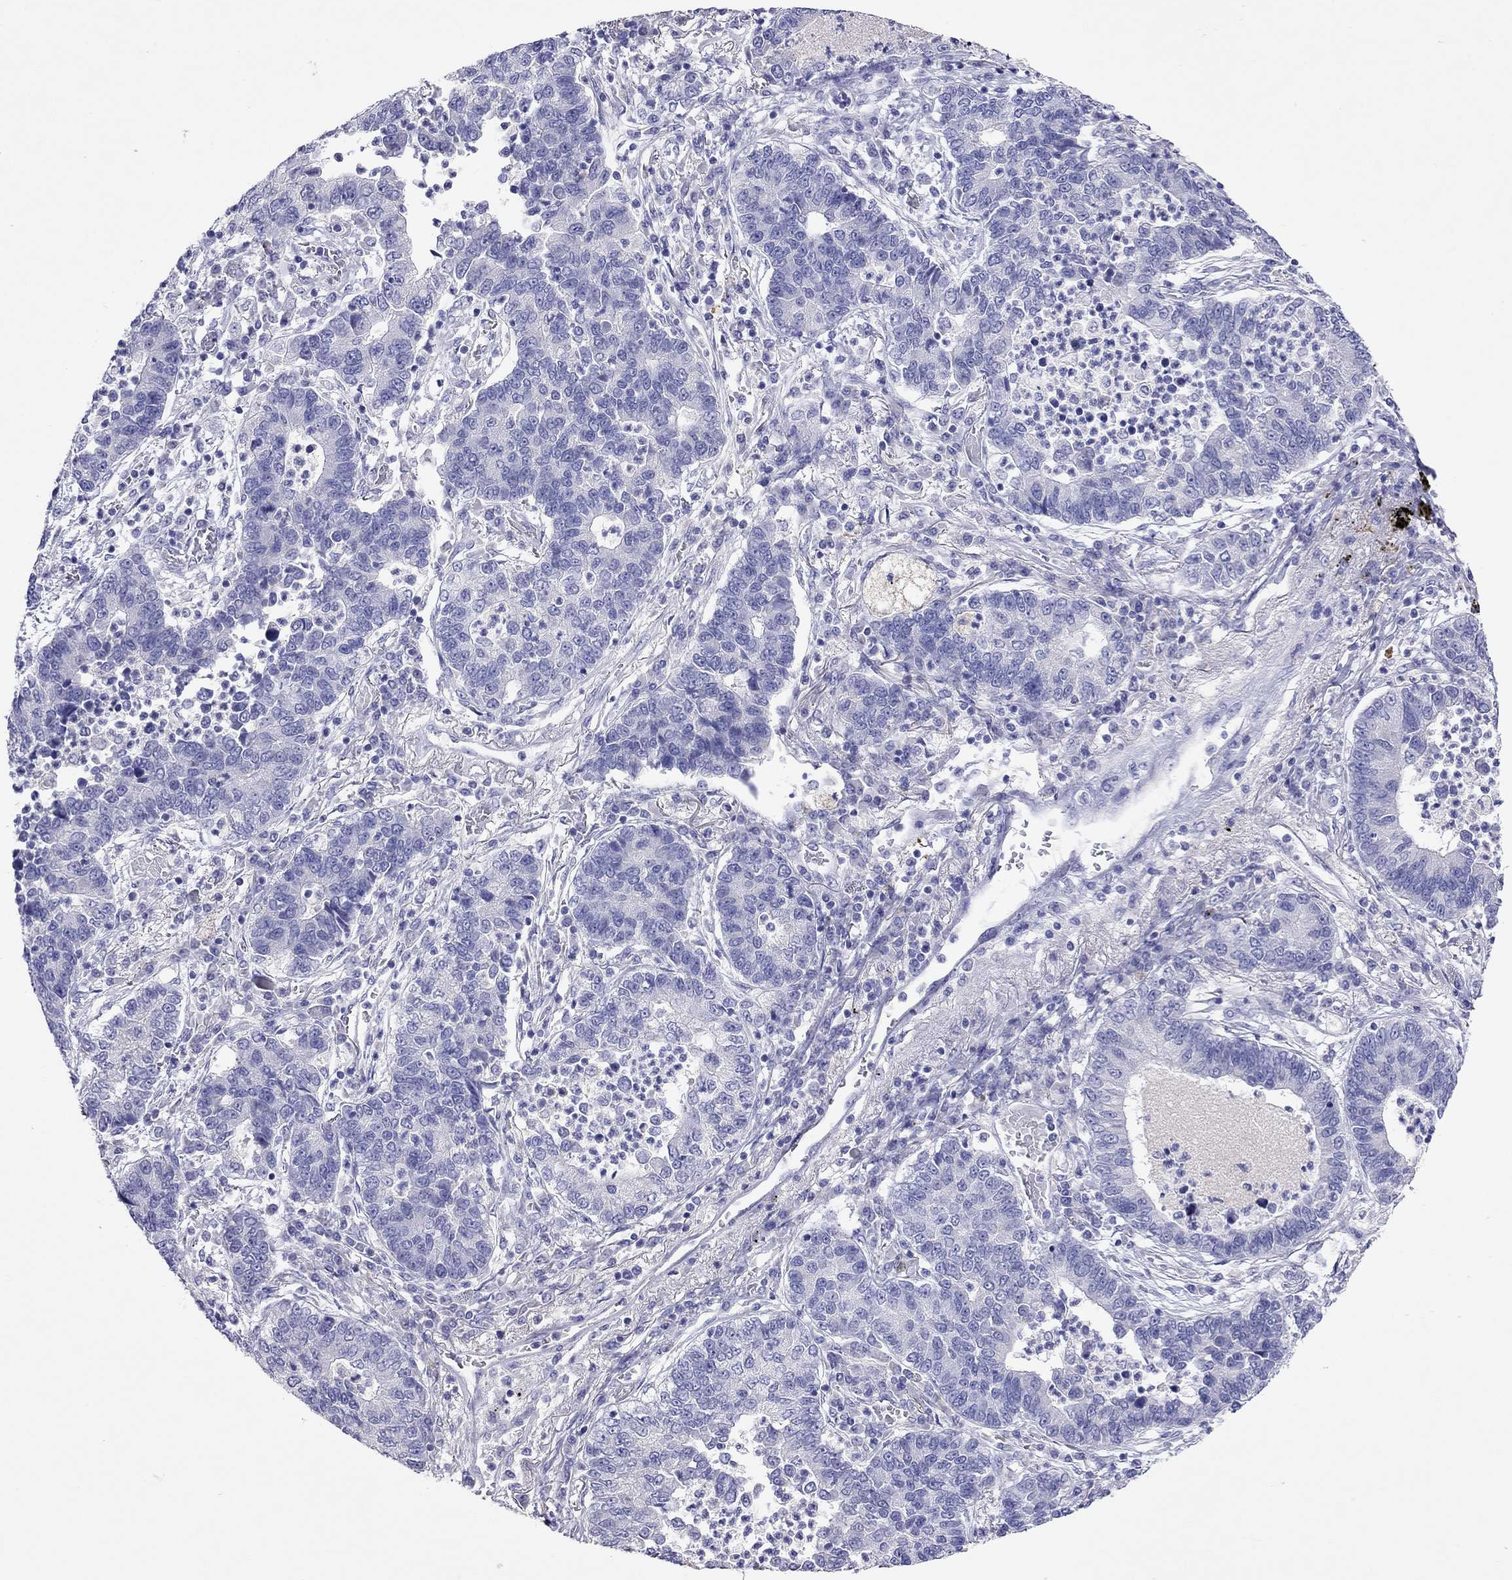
{"staining": {"intensity": "negative", "quantity": "none", "location": "none"}, "tissue": "lung cancer", "cell_type": "Tumor cells", "image_type": "cancer", "snomed": [{"axis": "morphology", "description": "Adenocarcinoma, NOS"}, {"axis": "topography", "description": "Lung"}], "caption": "Tumor cells show no significant positivity in lung cancer (adenocarcinoma).", "gene": "CAPNS2", "patient": {"sex": "female", "age": 57}}